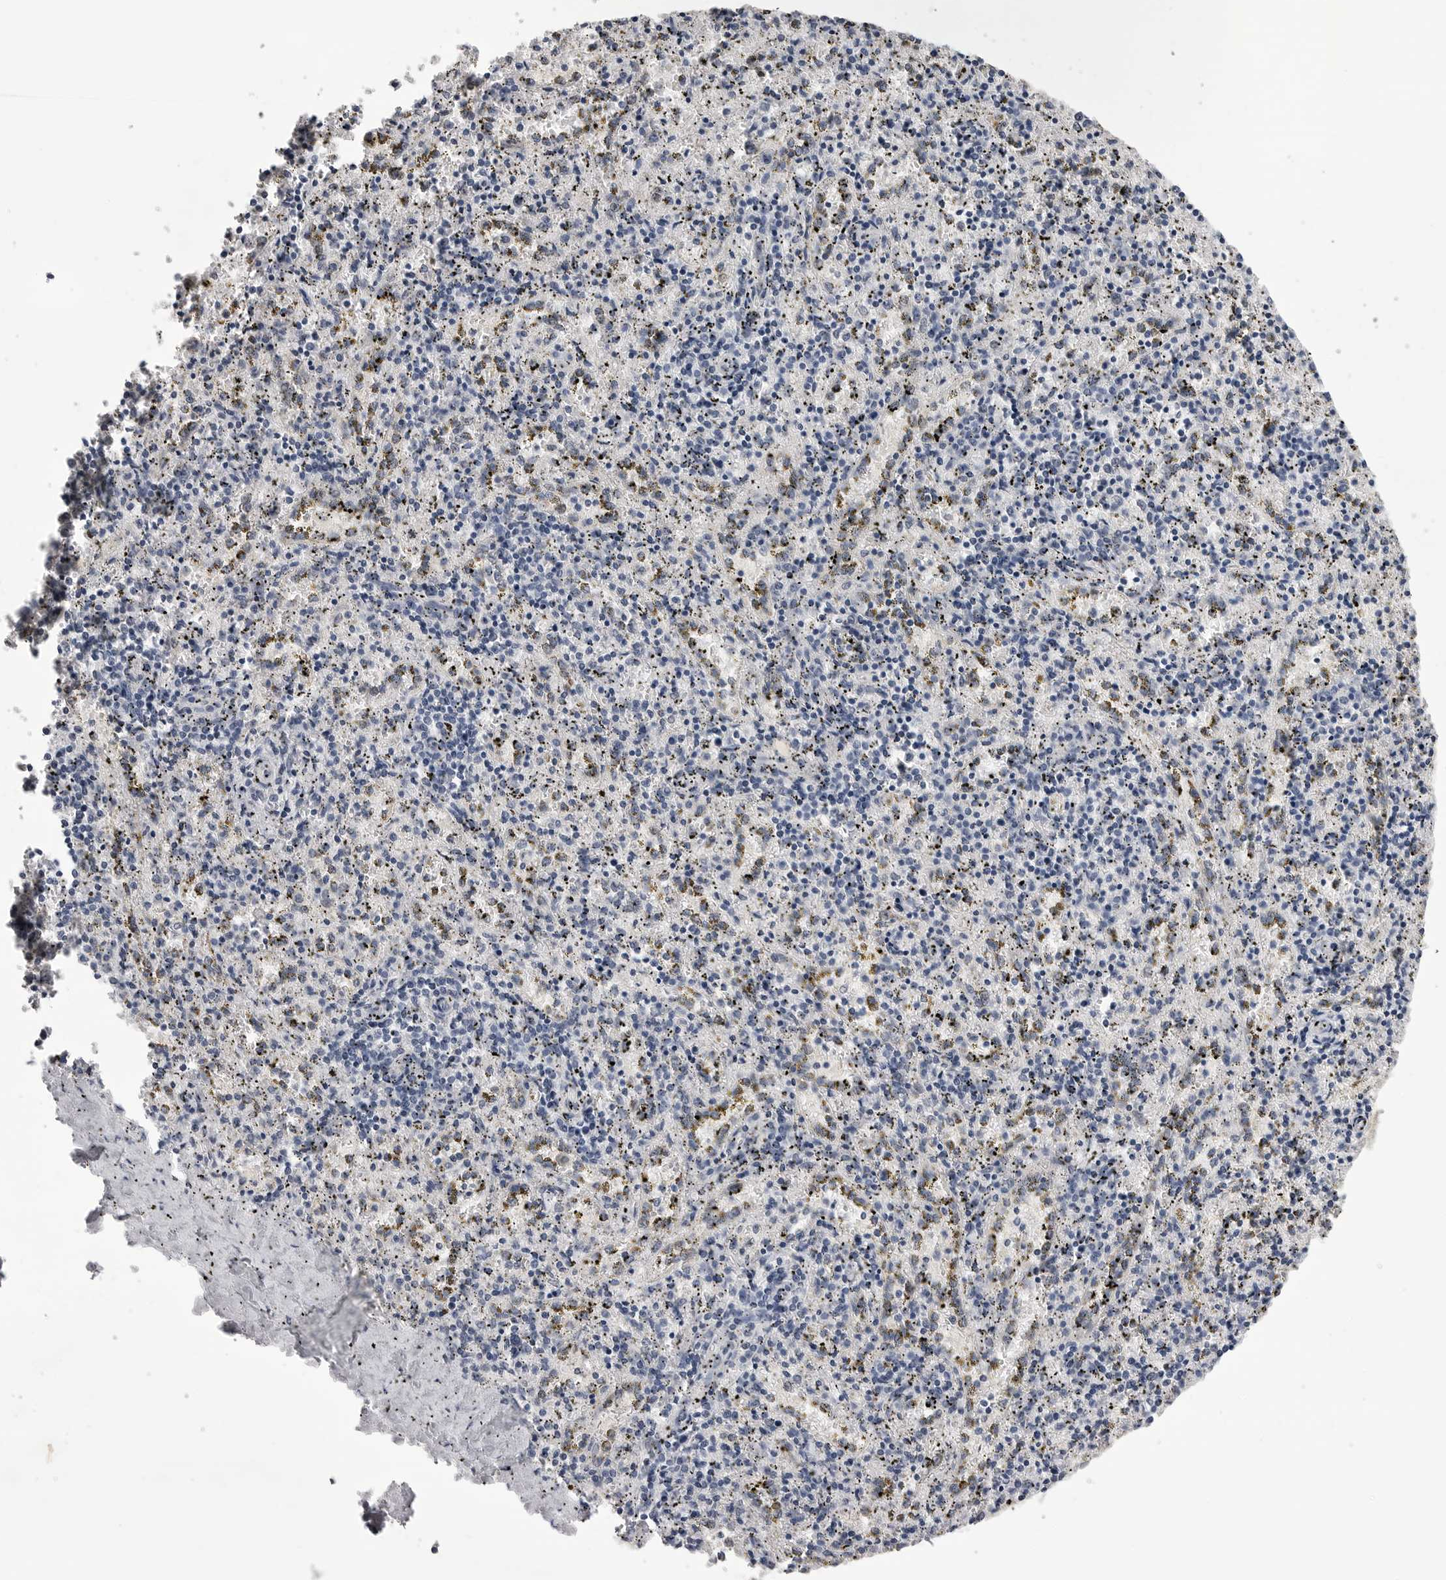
{"staining": {"intensity": "negative", "quantity": "none", "location": "none"}, "tissue": "spleen", "cell_type": "Cells in red pulp", "image_type": "normal", "snomed": [{"axis": "morphology", "description": "Normal tissue, NOS"}, {"axis": "topography", "description": "Spleen"}], "caption": "Benign spleen was stained to show a protein in brown. There is no significant positivity in cells in red pulp.", "gene": "DLGAP3", "patient": {"sex": "male", "age": 11}}